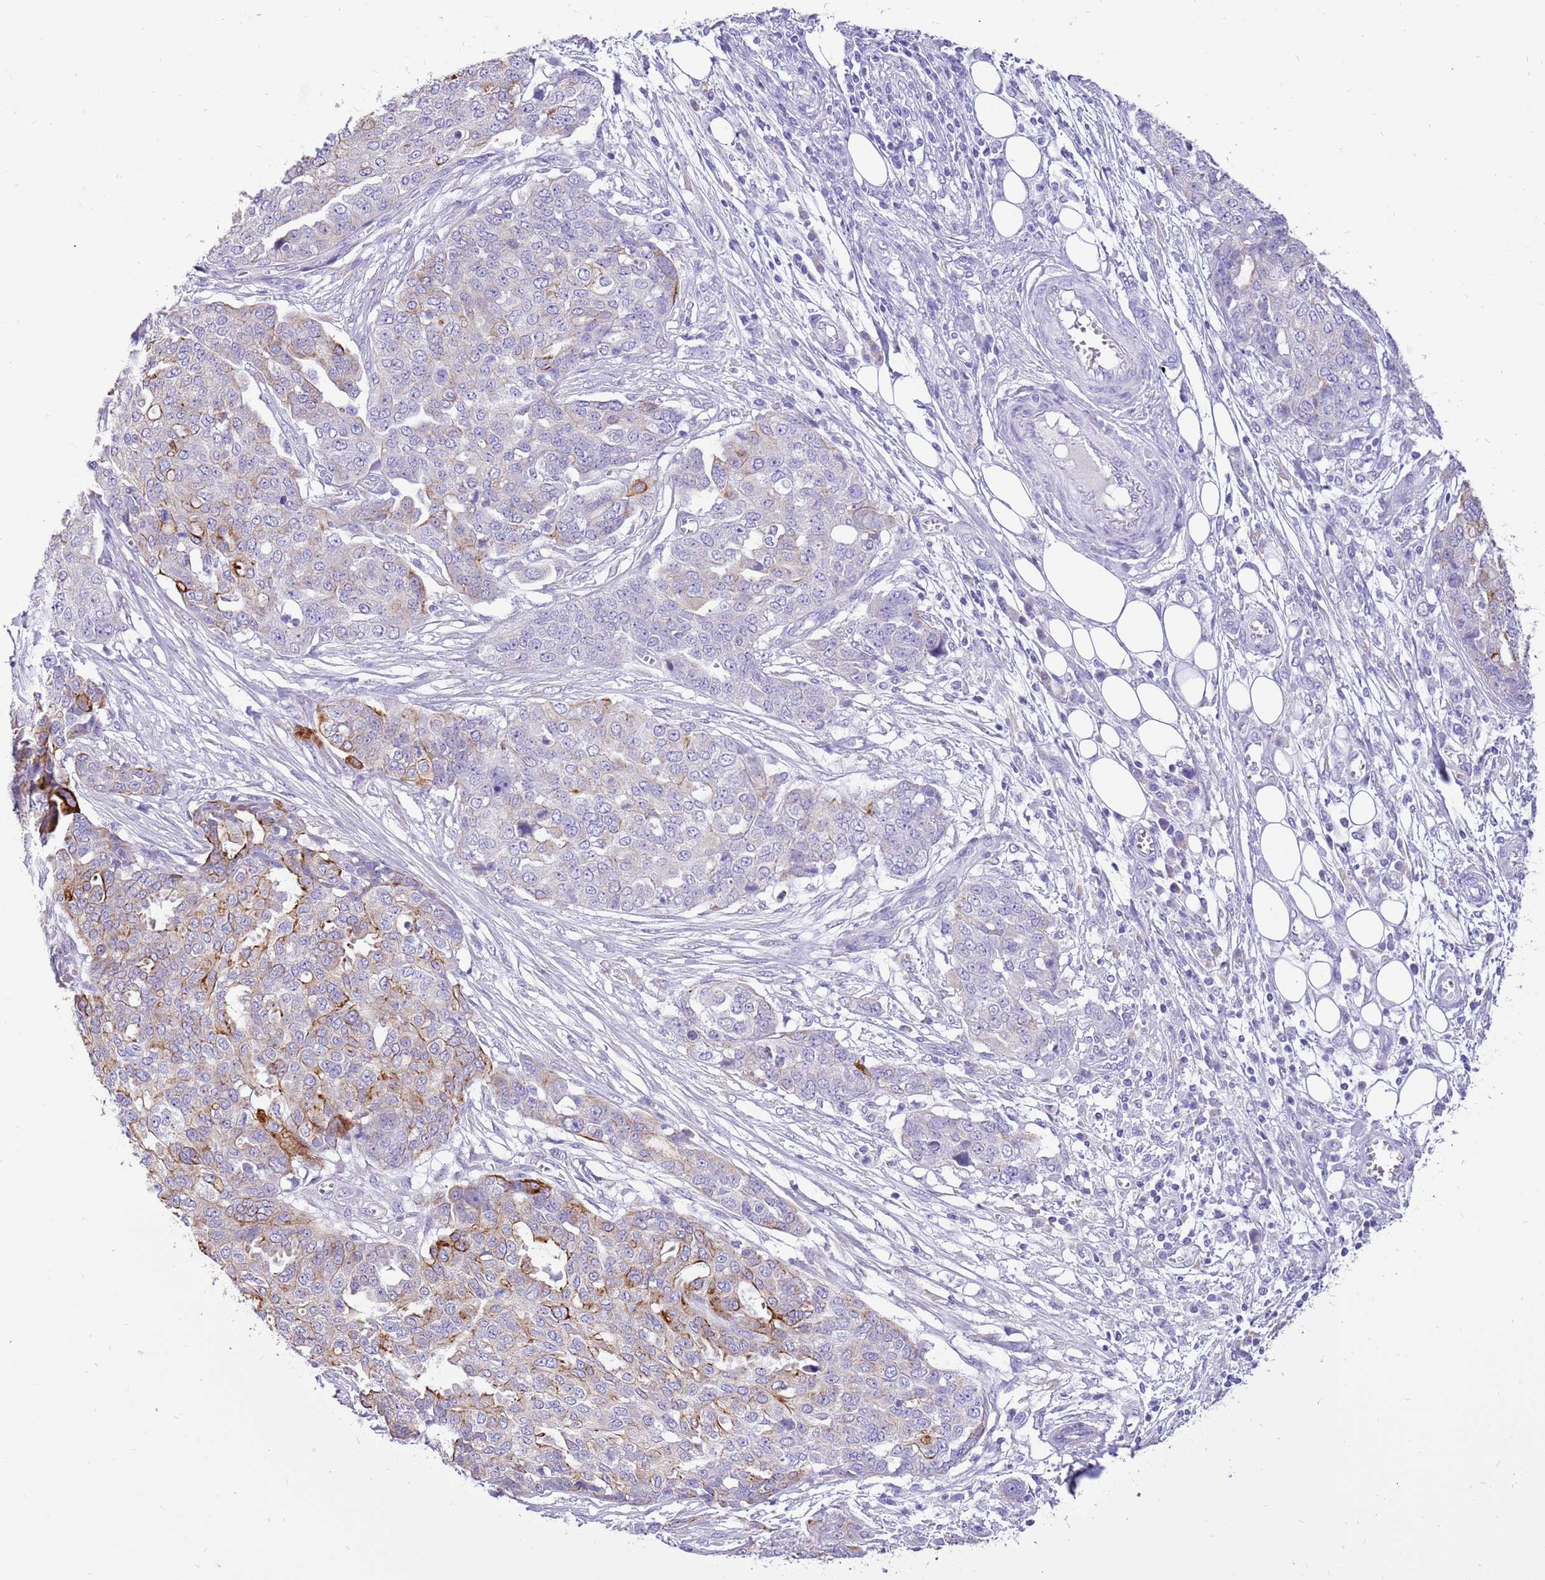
{"staining": {"intensity": "moderate", "quantity": "25%-75%", "location": "cytoplasmic/membranous"}, "tissue": "ovarian cancer", "cell_type": "Tumor cells", "image_type": "cancer", "snomed": [{"axis": "morphology", "description": "Cystadenocarcinoma, serous, NOS"}, {"axis": "topography", "description": "Soft tissue"}, {"axis": "topography", "description": "Ovary"}], "caption": "The photomicrograph reveals staining of ovarian cancer, revealing moderate cytoplasmic/membranous protein expression (brown color) within tumor cells. (IHC, brightfield microscopy, high magnification).", "gene": "R3HDM4", "patient": {"sex": "female", "age": 57}}